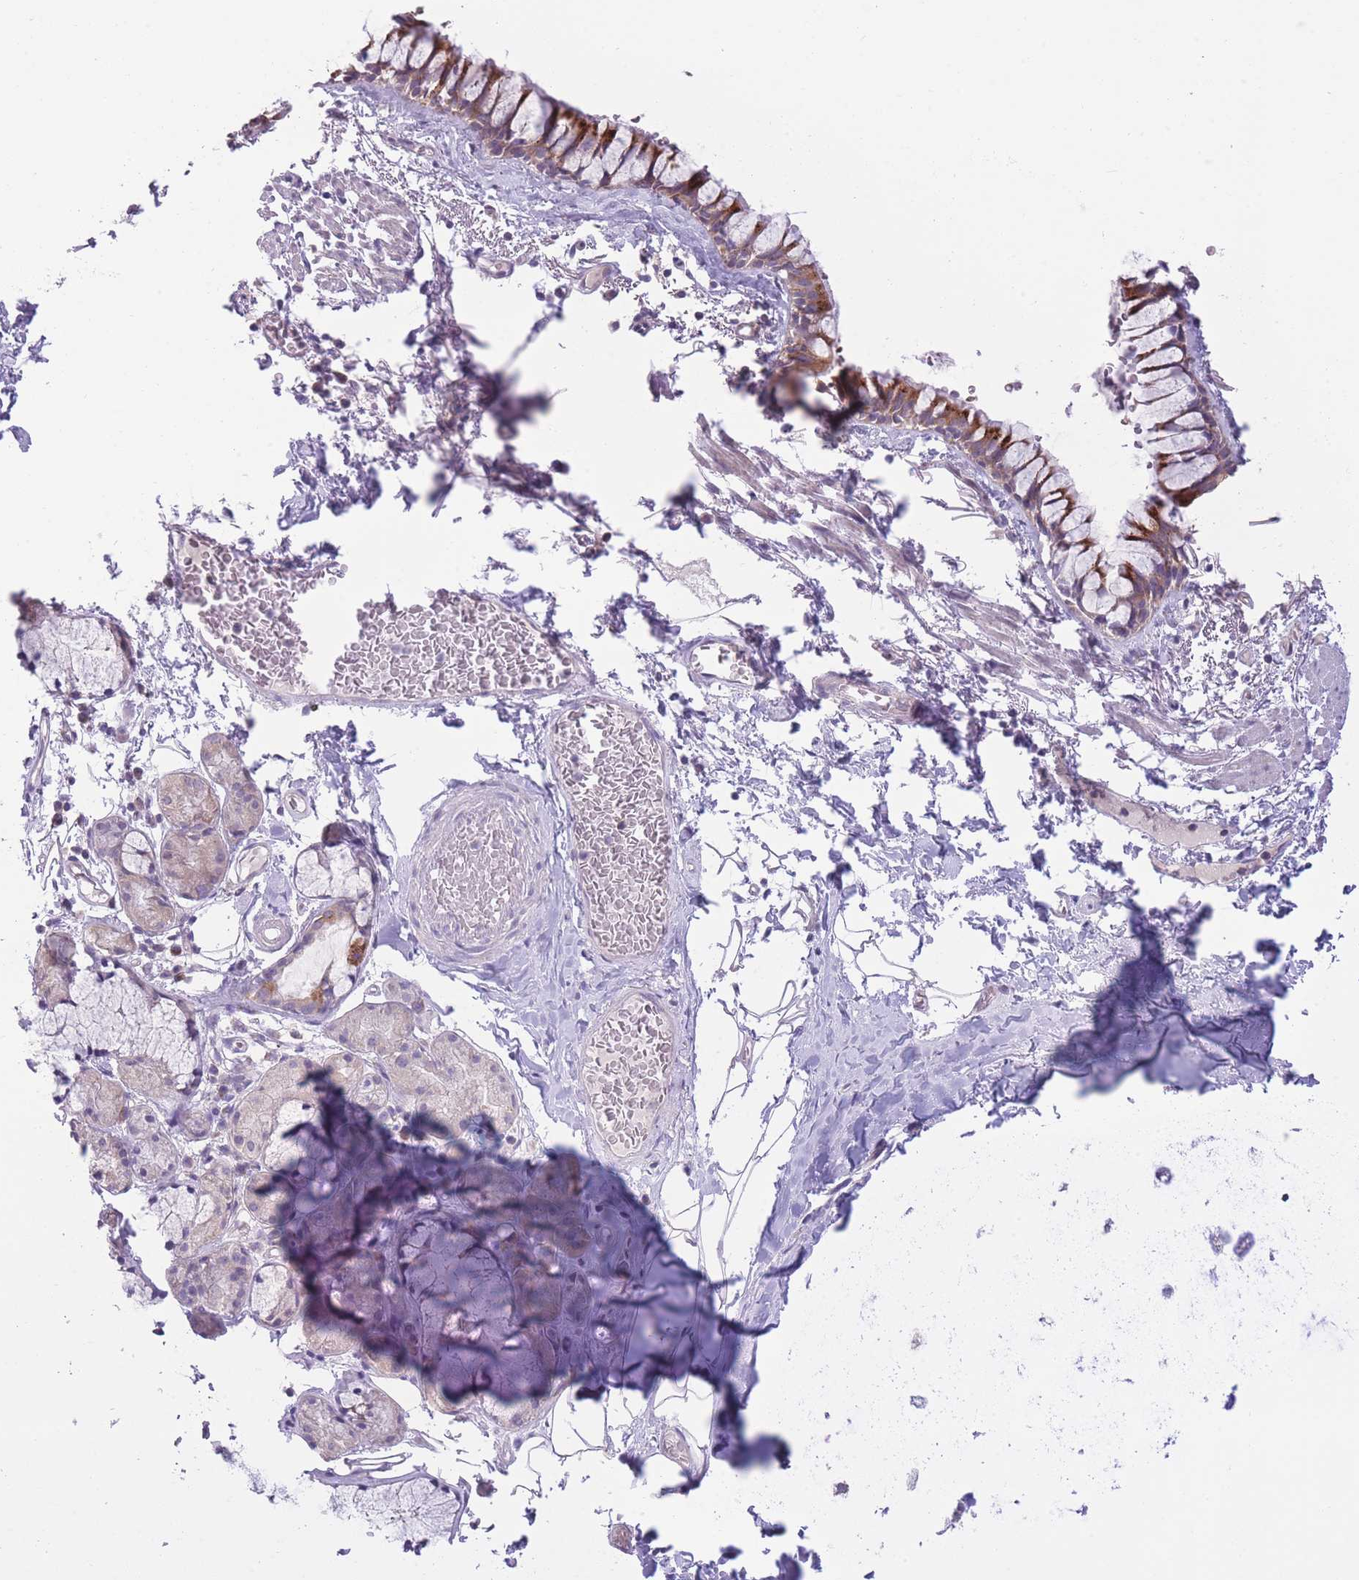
{"staining": {"intensity": "moderate", "quantity": ">75%", "location": "cytoplasmic/membranous"}, "tissue": "bronchus", "cell_type": "Respiratory epithelial cells", "image_type": "normal", "snomed": [{"axis": "morphology", "description": "Normal tissue, NOS"}, {"axis": "topography", "description": "Cartilage tissue"}], "caption": "A brown stain labels moderate cytoplasmic/membranous positivity of a protein in respiratory epithelial cells of benign human bronchus.", "gene": "CCT6A", "patient": {"sex": "male", "age": 63}}